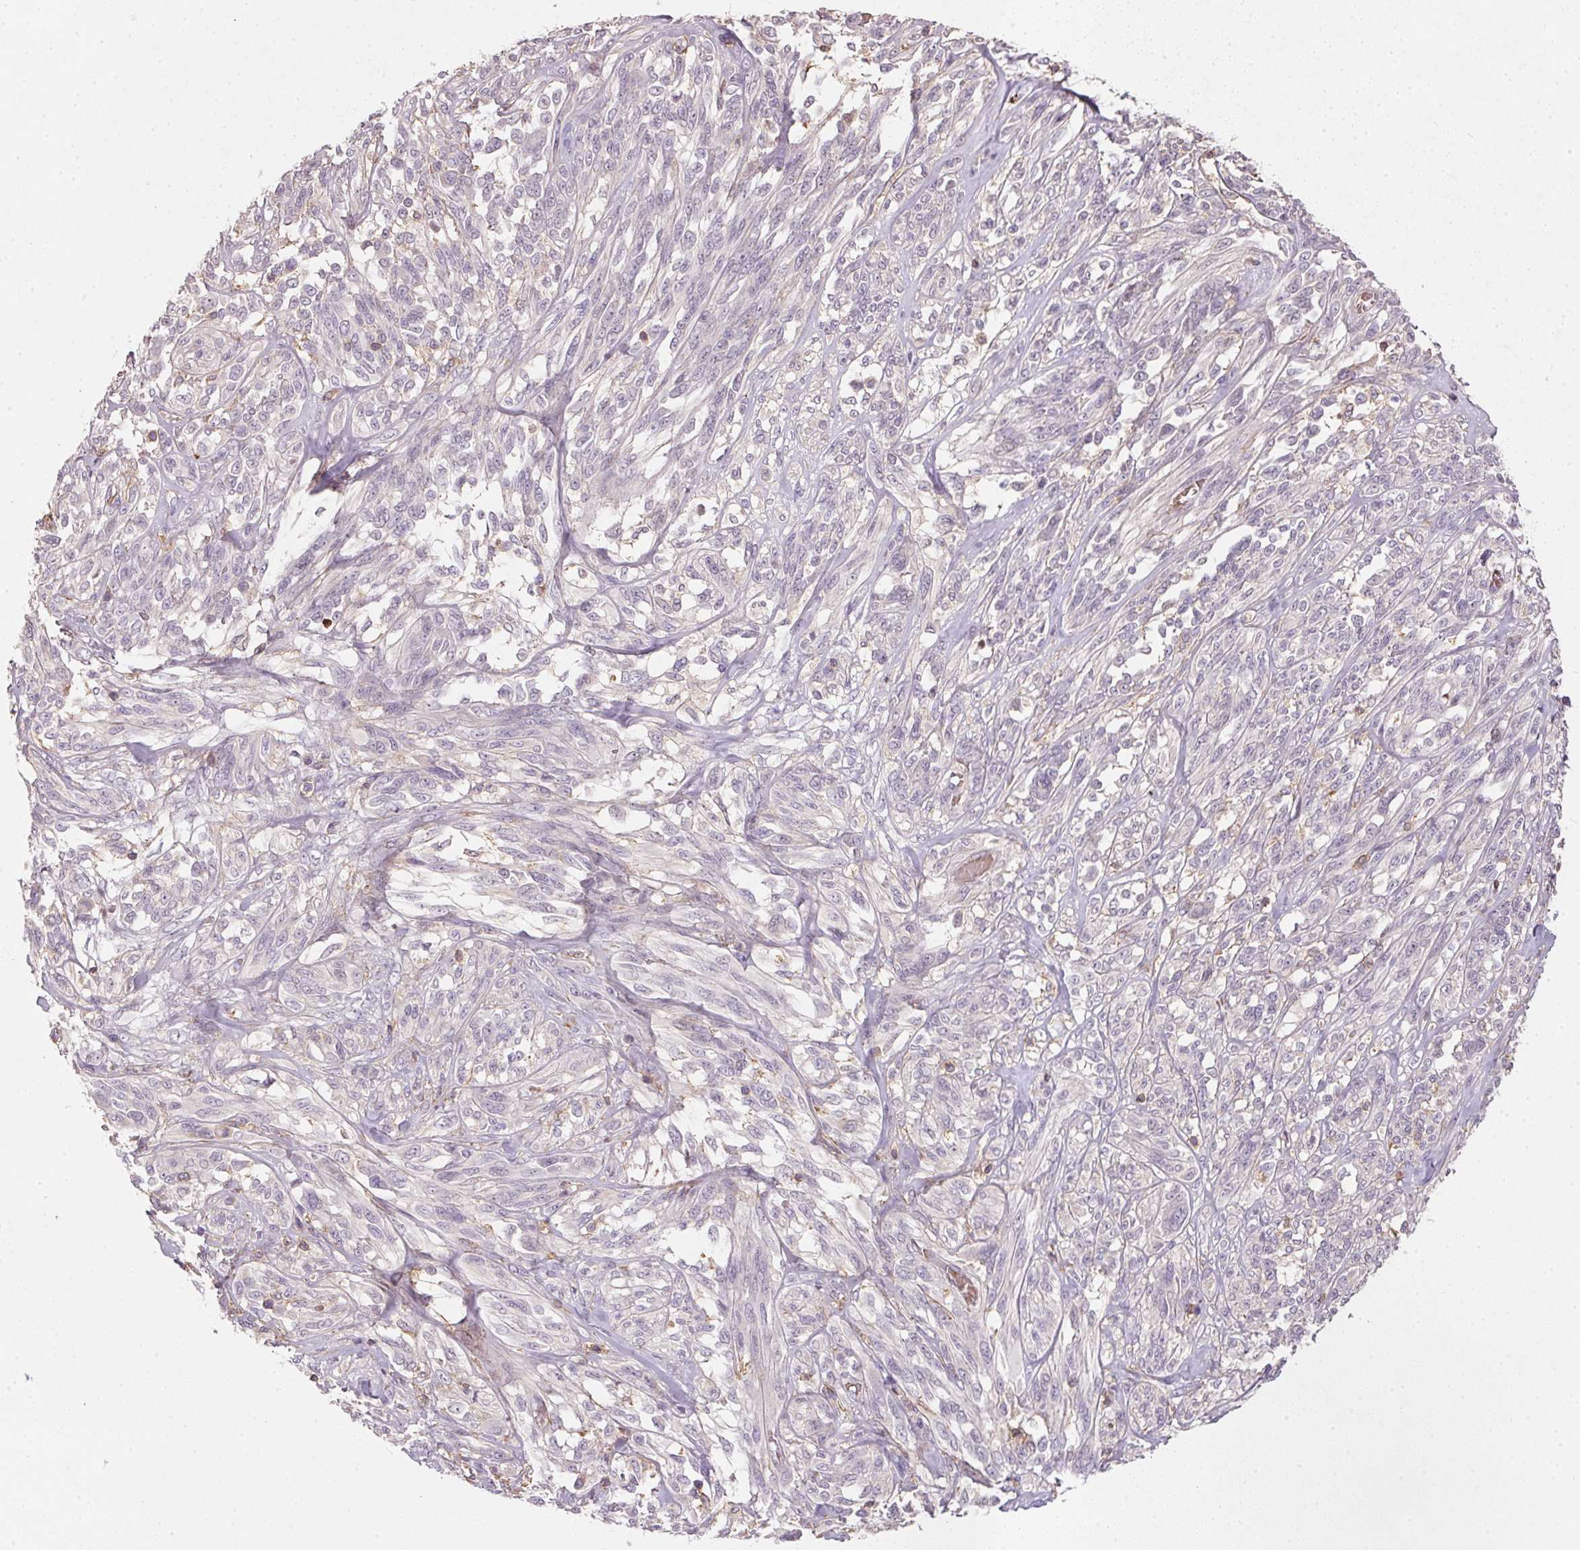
{"staining": {"intensity": "negative", "quantity": "none", "location": "none"}, "tissue": "melanoma", "cell_type": "Tumor cells", "image_type": "cancer", "snomed": [{"axis": "morphology", "description": "Malignant melanoma, NOS"}, {"axis": "topography", "description": "Skin"}], "caption": "Tumor cells are negative for brown protein staining in melanoma. The staining was performed using DAB to visualize the protein expression in brown, while the nuclei were stained in blue with hematoxylin (Magnification: 20x).", "gene": "KCNK15", "patient": {"sex": "female", "age": 91}}